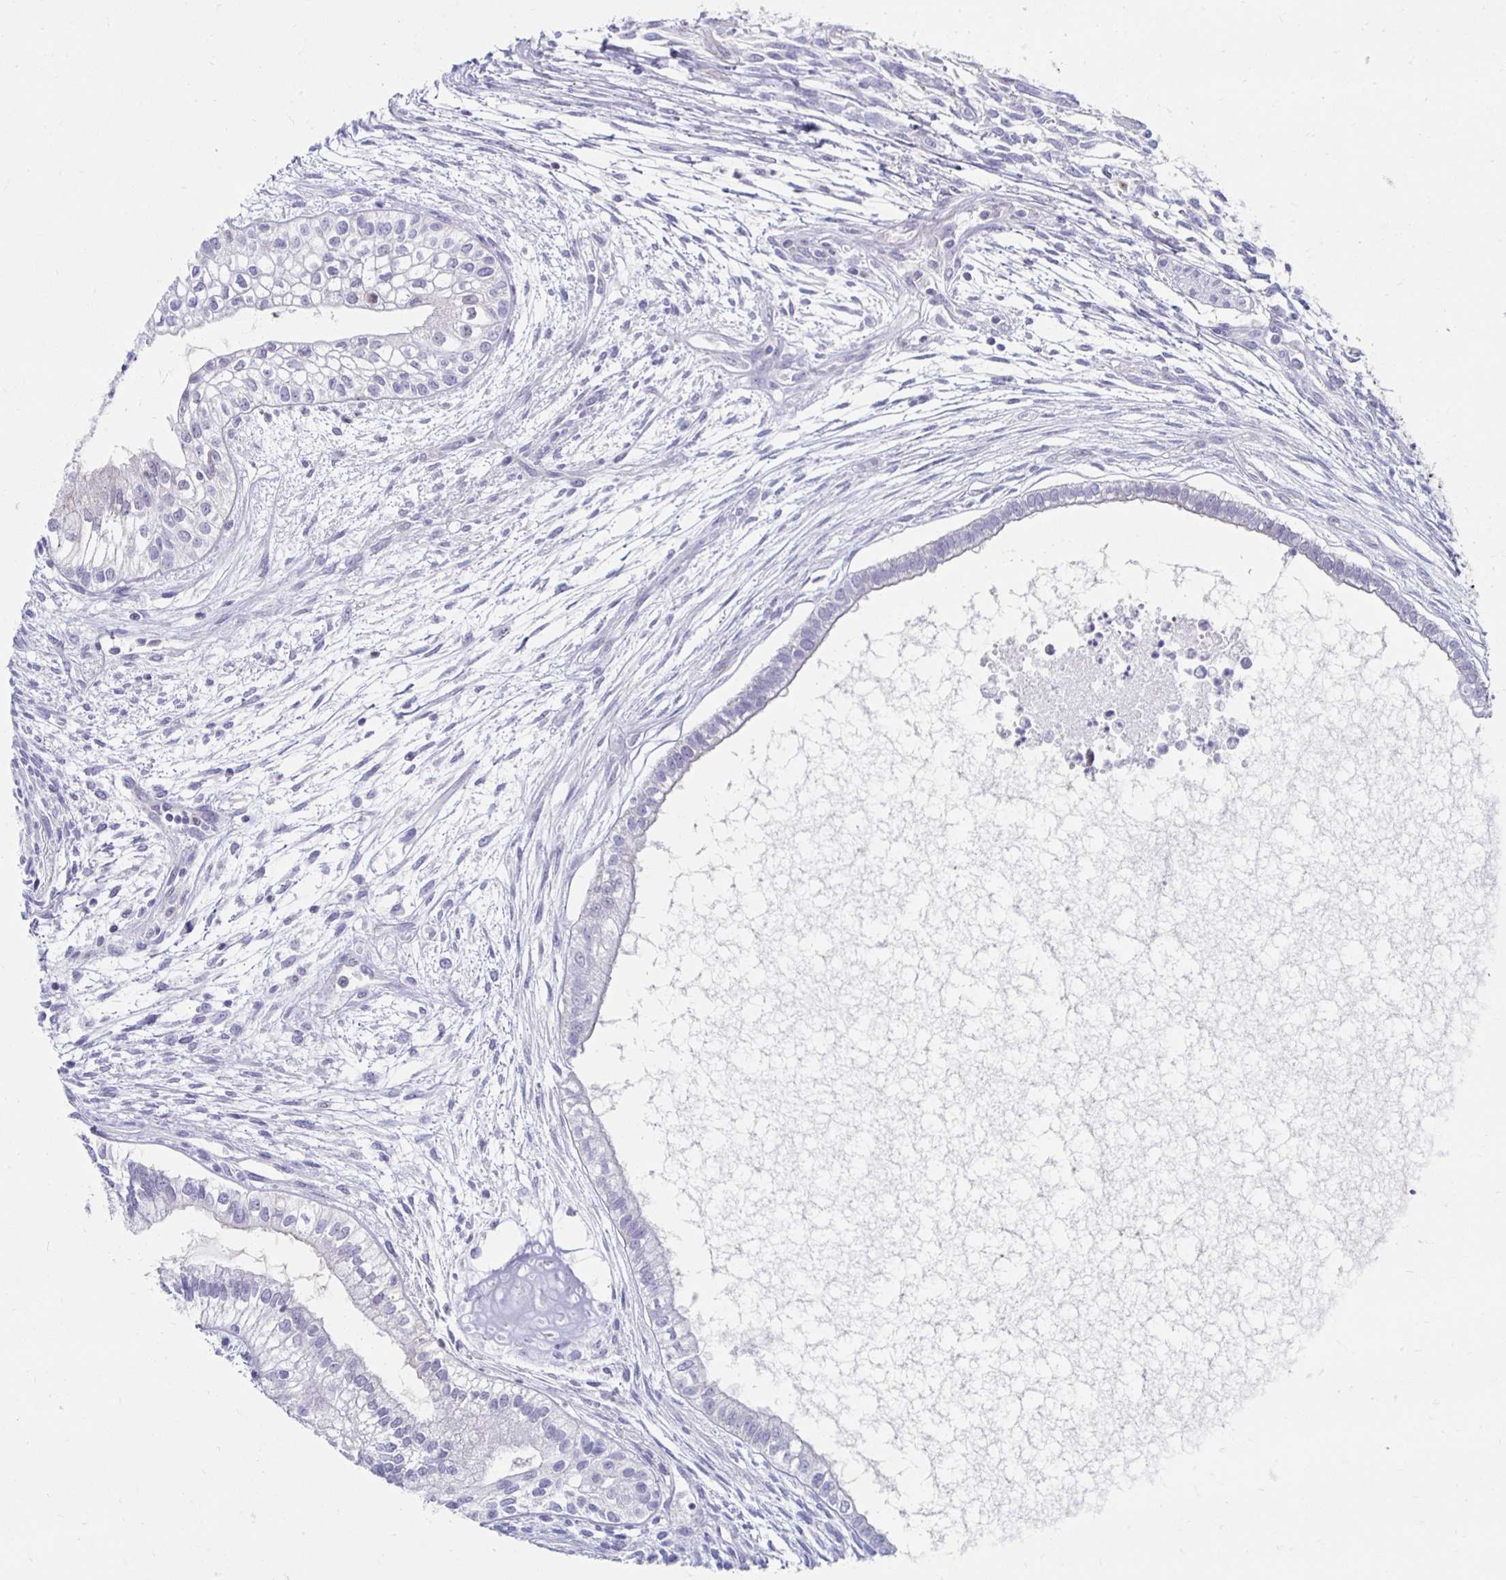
{"staining": {"intensity": "negative", "quantity": "none", "location": "none"}, "tissue": "testis cancer", "cell_type": "Tumor cells", "image_type": "cancer", "snomed": [{"axis": "morphology", "description": "Carcinoma, Embryonal, NOS"}, {"axis": "topography", "description": "Testis"}], "caption": "Tumor cells are negative for protein expression in human testis embryonal carcinoma. The staining is performed using DAB brown chromogen with nuclei counter-stained in using hematoxylin.", "gene": "NOCT", "patient": {"sex": "male", "age": 37}}